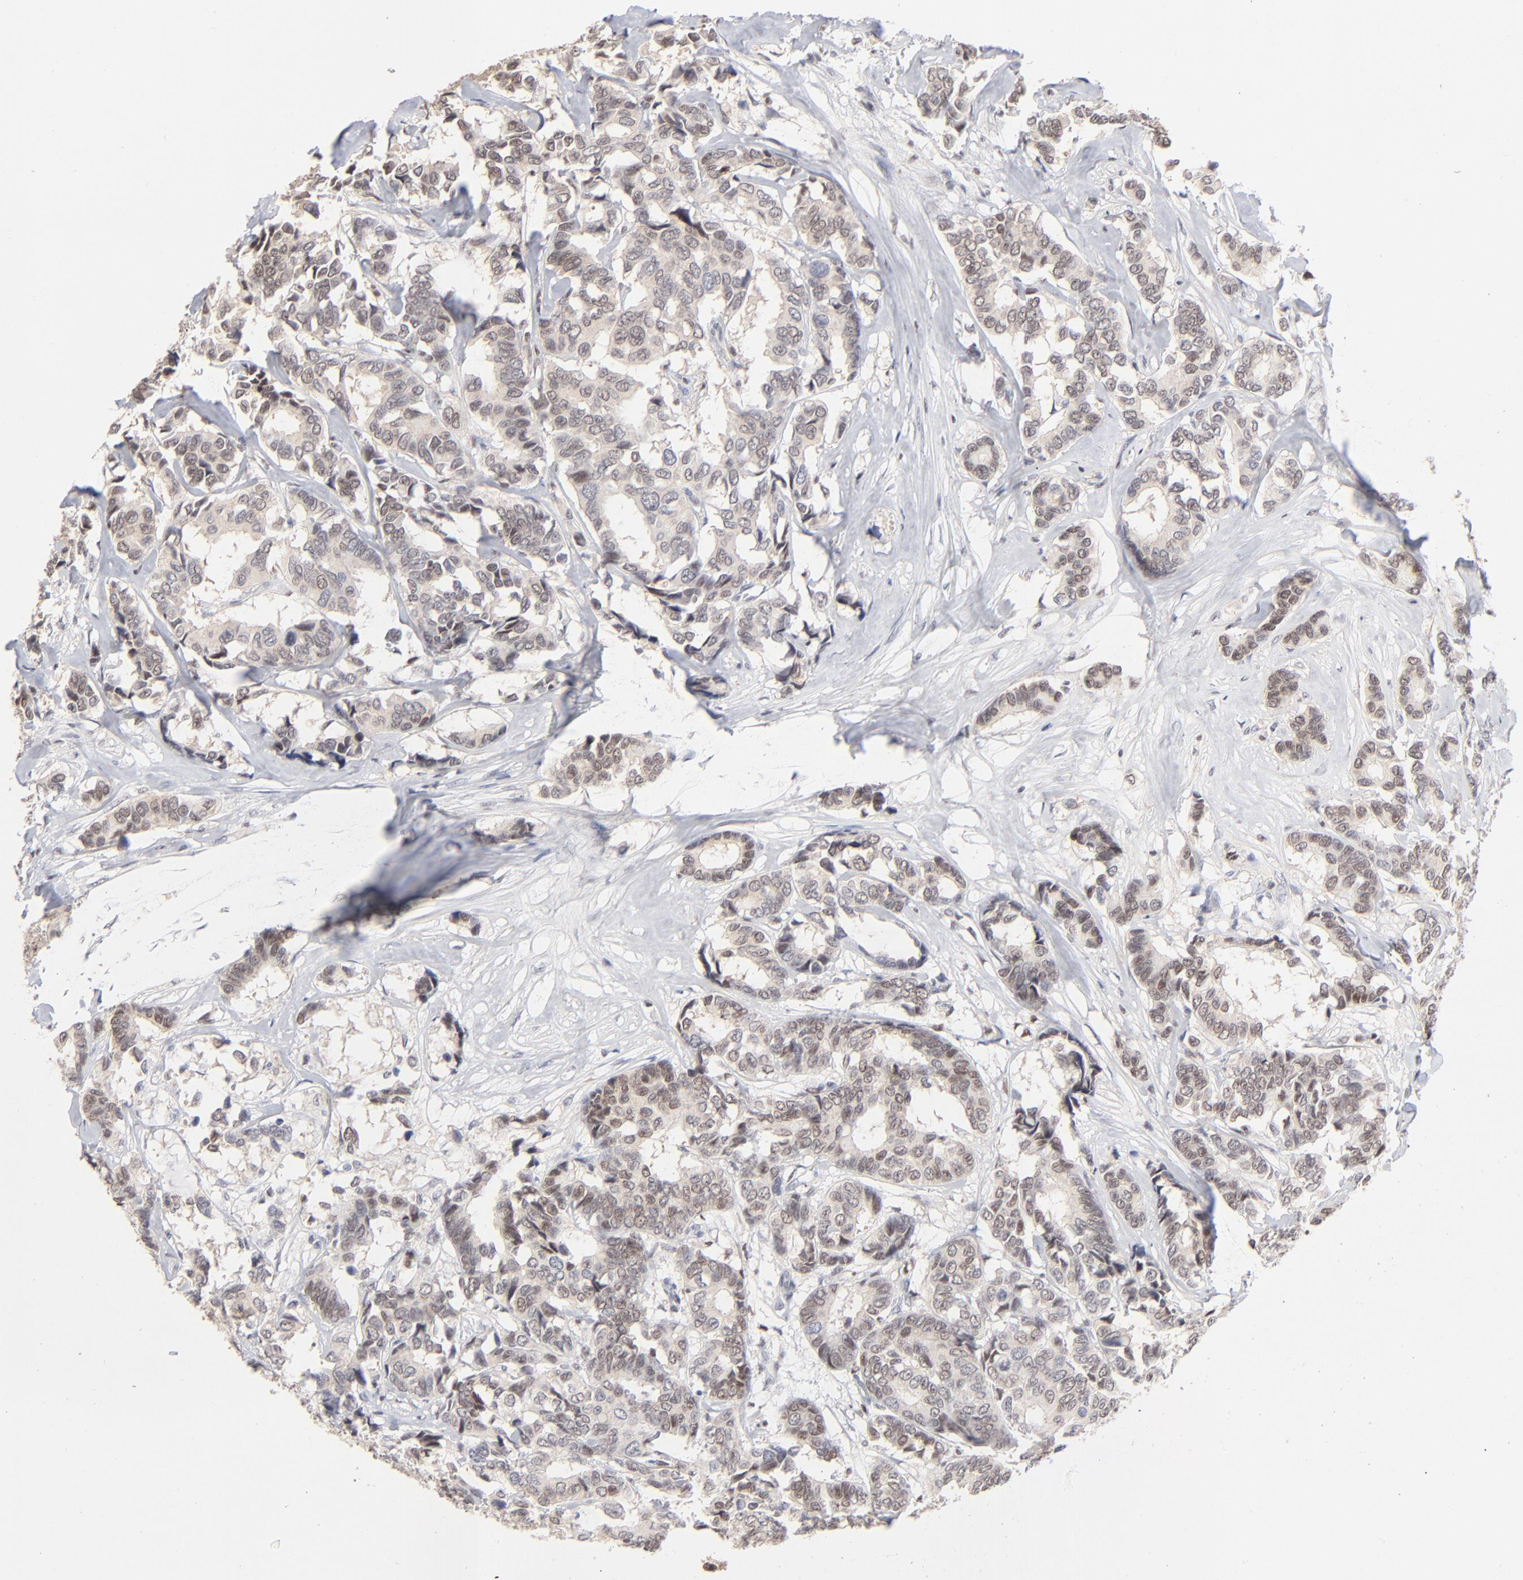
{"staining": {"intensity": "weak", "quantity": "25%-75%", "location": "nuclear"}, "tissue": "breast cancer", "cell_type": "Tumor cells", "image_type": "cancer", "snomed": [{"axis": "morphology", "description": "Duct carcinoma"}, {"axis": "topography", "description": "Breast"}], "caption": "Immunohistochemical staining of human breast cancer reveals low levels of weak nuclear protein staining in about 25%-75% of tumor cells.", "gene": "MAX", "patient": {"sex": "female", "age": 87}}